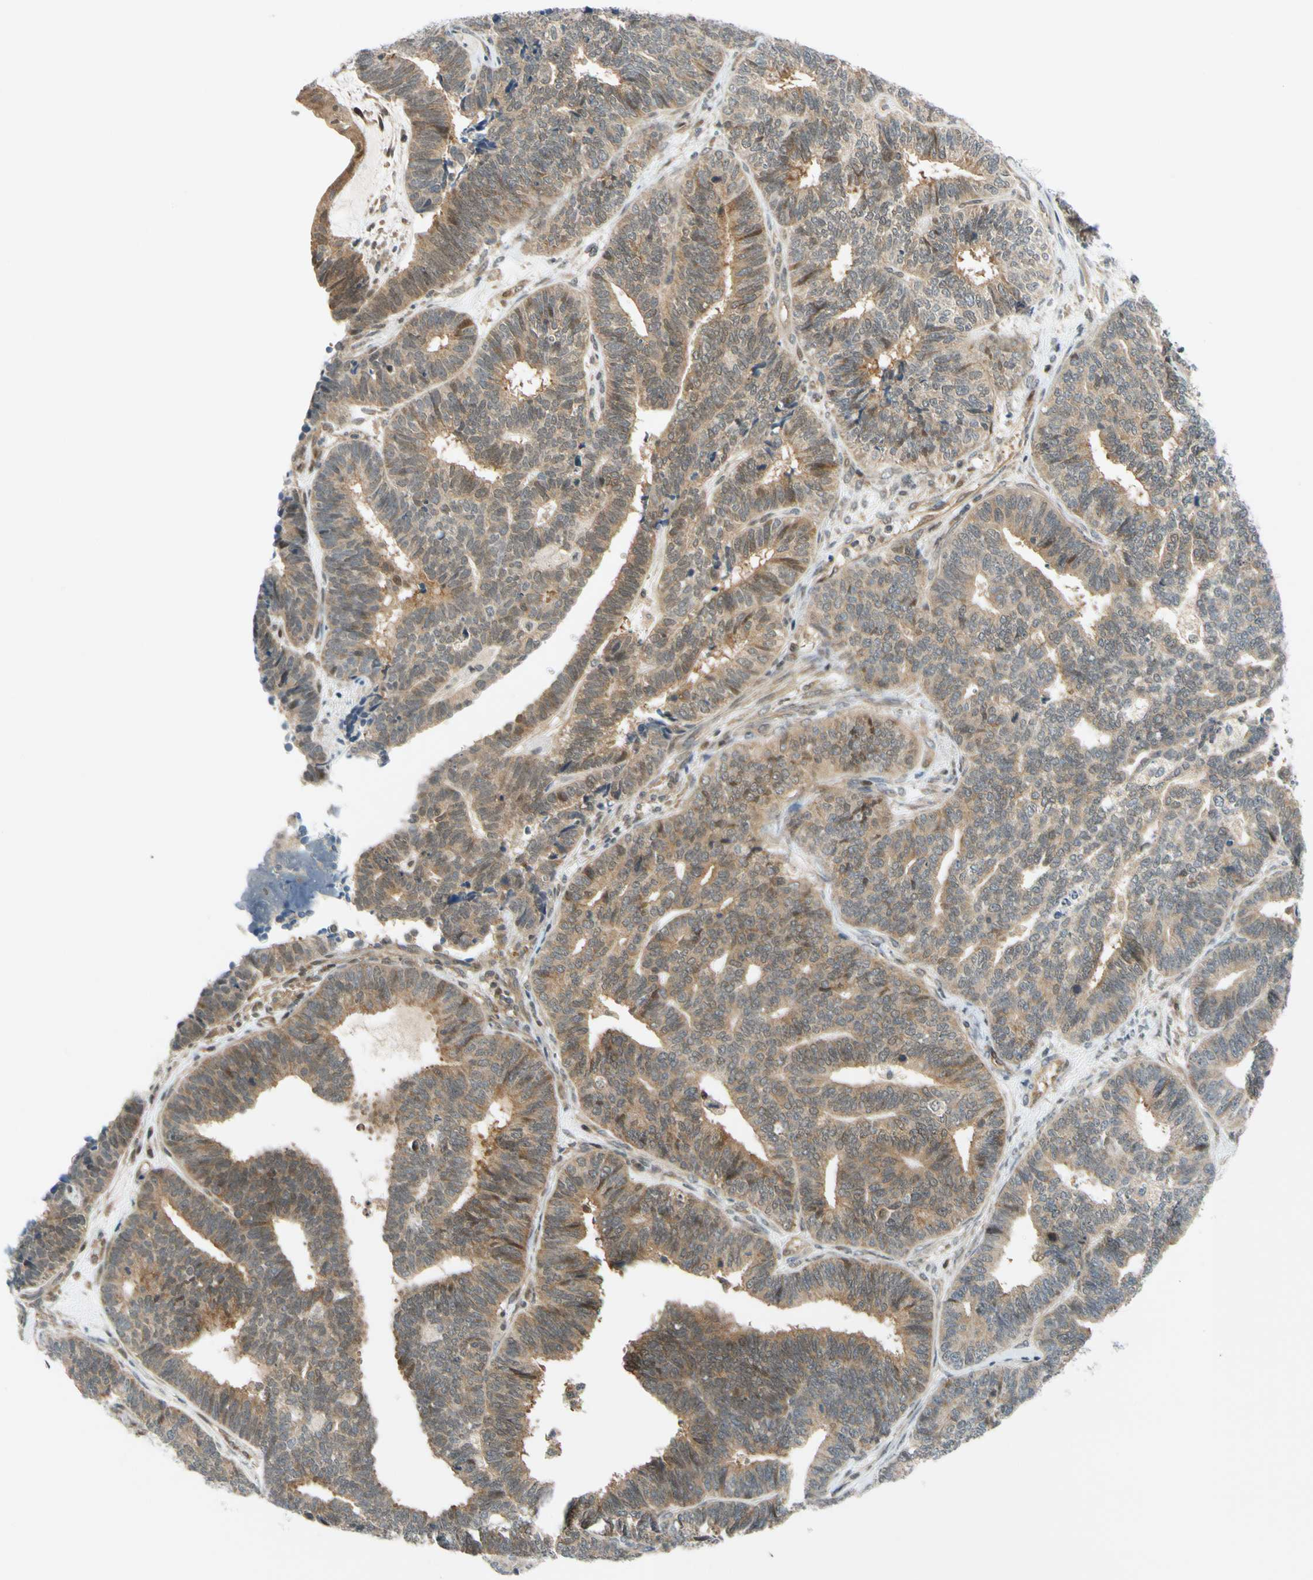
{"staining": {"intensity": "moderate", "quantity": ">75%", "location": "cytoplasmic/membranous"}, "tissue": "endometrial cancer", "cell_type": "Tumor cells", "image_type": "cancer", "snomed": [{"axis": "morphology", "description": "Adenocarcinoma, NOS"}, {"axis": "topography", "description": "Endometrium"}], "caption": "Immunohistochemical staining of human endometrial cancer demonstrates medium levels of moderate cytoplasmic/membranous positivity in approximately >75% of tumor cells. (Brightfield microscopy of DAB IHC at high magnification).", "gene": "MAPK9", "patient": {"sex": "female", "age": 70}}